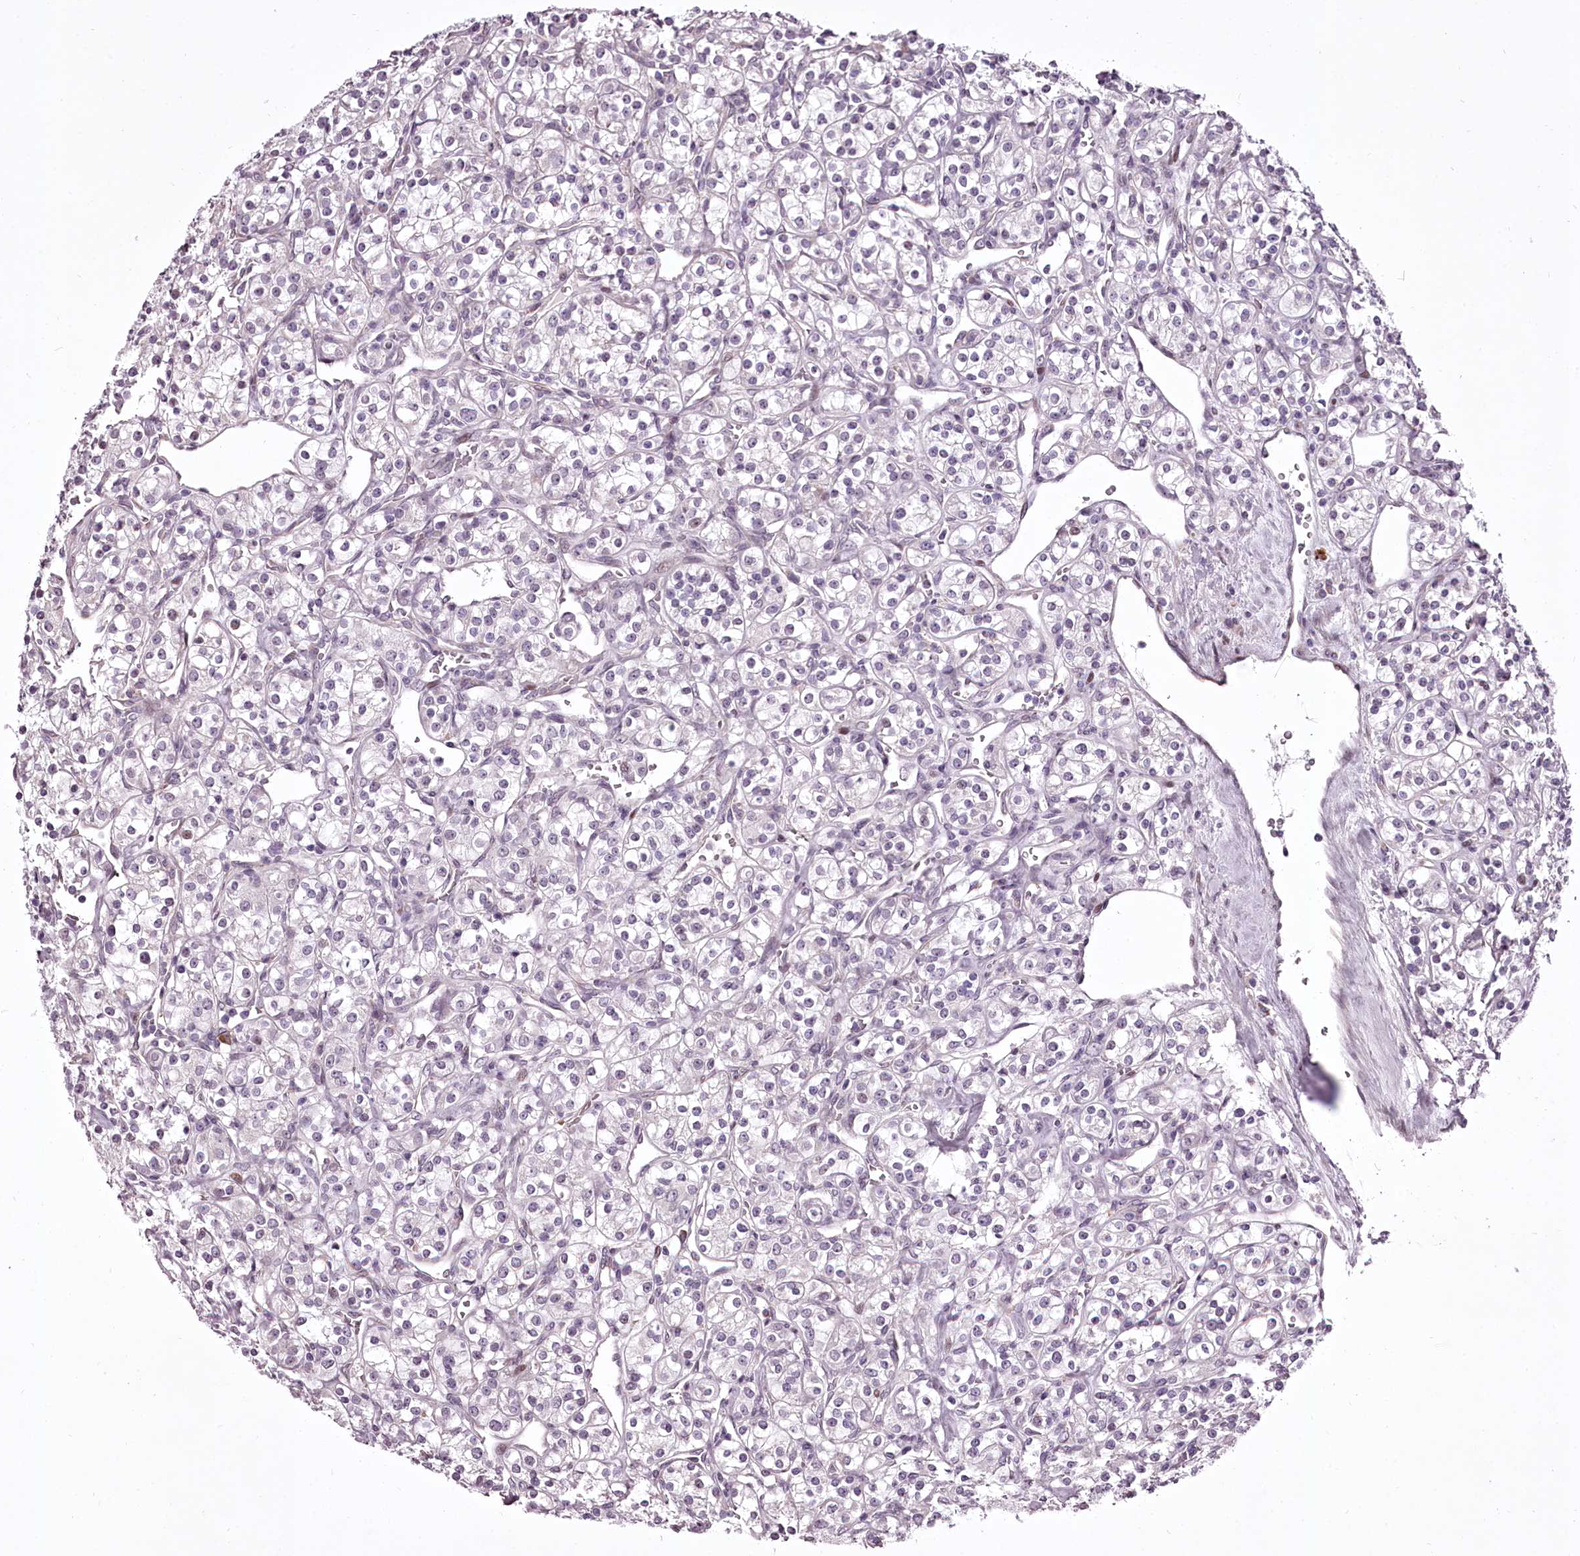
{"staining": {"intensity": "weak", "quantity": "<25%", "location": "nuclear"}, "tissue": "renal cancer", "cell_type": "Tumor cells", "image_type": "cancer", "snomed": [{"axis": "morphology", "description": "Adenocarcinoma, NOS"}, {"axis": "topography", "description": "Kidney"}], "caption": "Immunohistochemistry image of human renal cancer stained for a protein (brown), which exhibits no positivity in tumor cells. (Immunohistochemistry (ihc), brightfield microscopy, high magnification).", "gene": "C1orf56", "patient": {"sex": "male", "age": 77}}